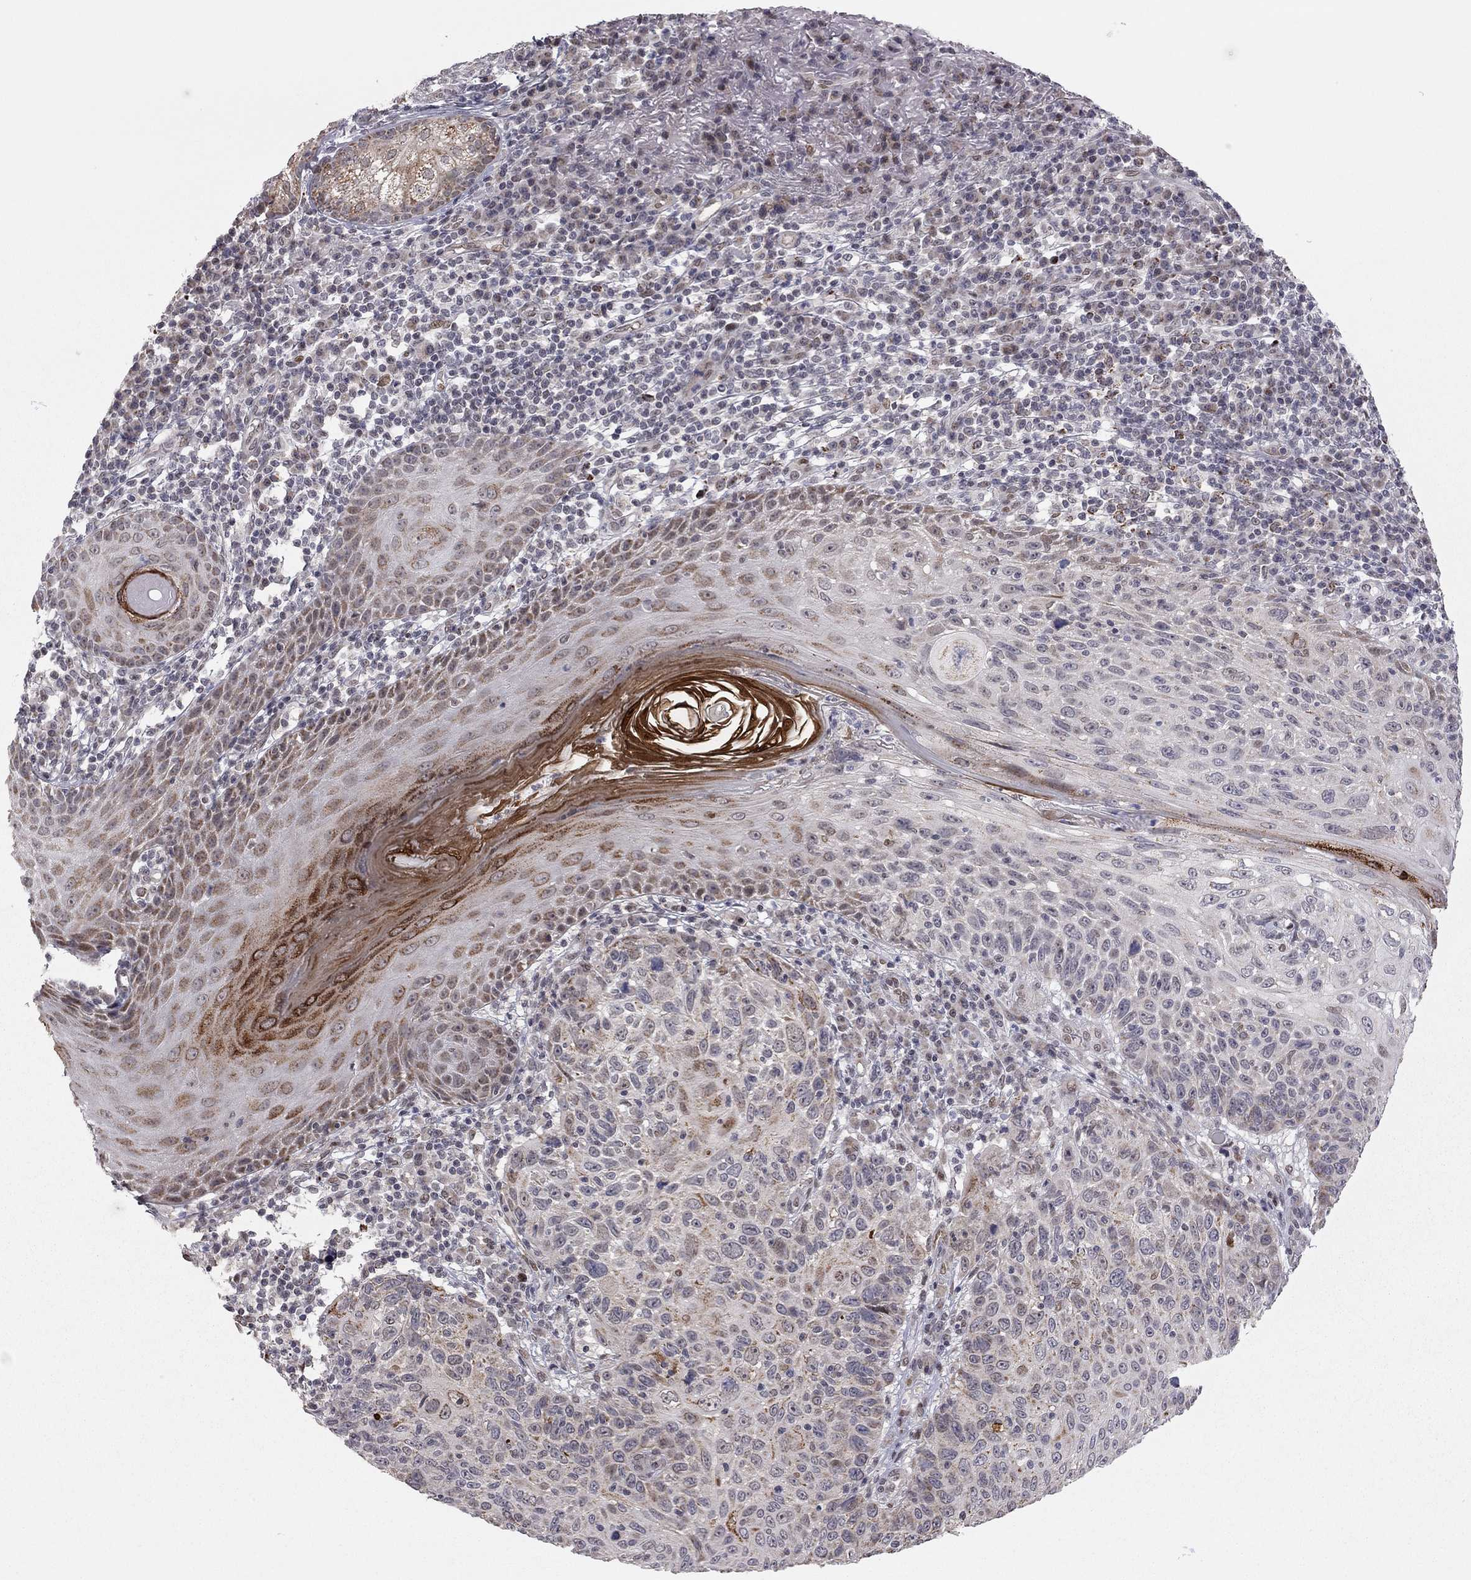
{"staining": {"intensity": "moderate", "quantity": "<25%", "location": "cytoplasmic/membranous,nuclear"}, "tissue": "skin cancer", "cell_type": "Tumor cells", "image_type": "cancer", "snomed": [{"axis": "morphology", "description": "Squamous cell carcinoma, NOS"}, {"axis": "topography", "description": "Skin"}], "caption": "About <25% of tumor cells in skin cancer display moderate cytoplasmic/membranous and nuclear protein positivity as visualized by brown immunohistochemical staining.", "gene": "MC3R", "patient": {"sex": "male", "age": 92}}